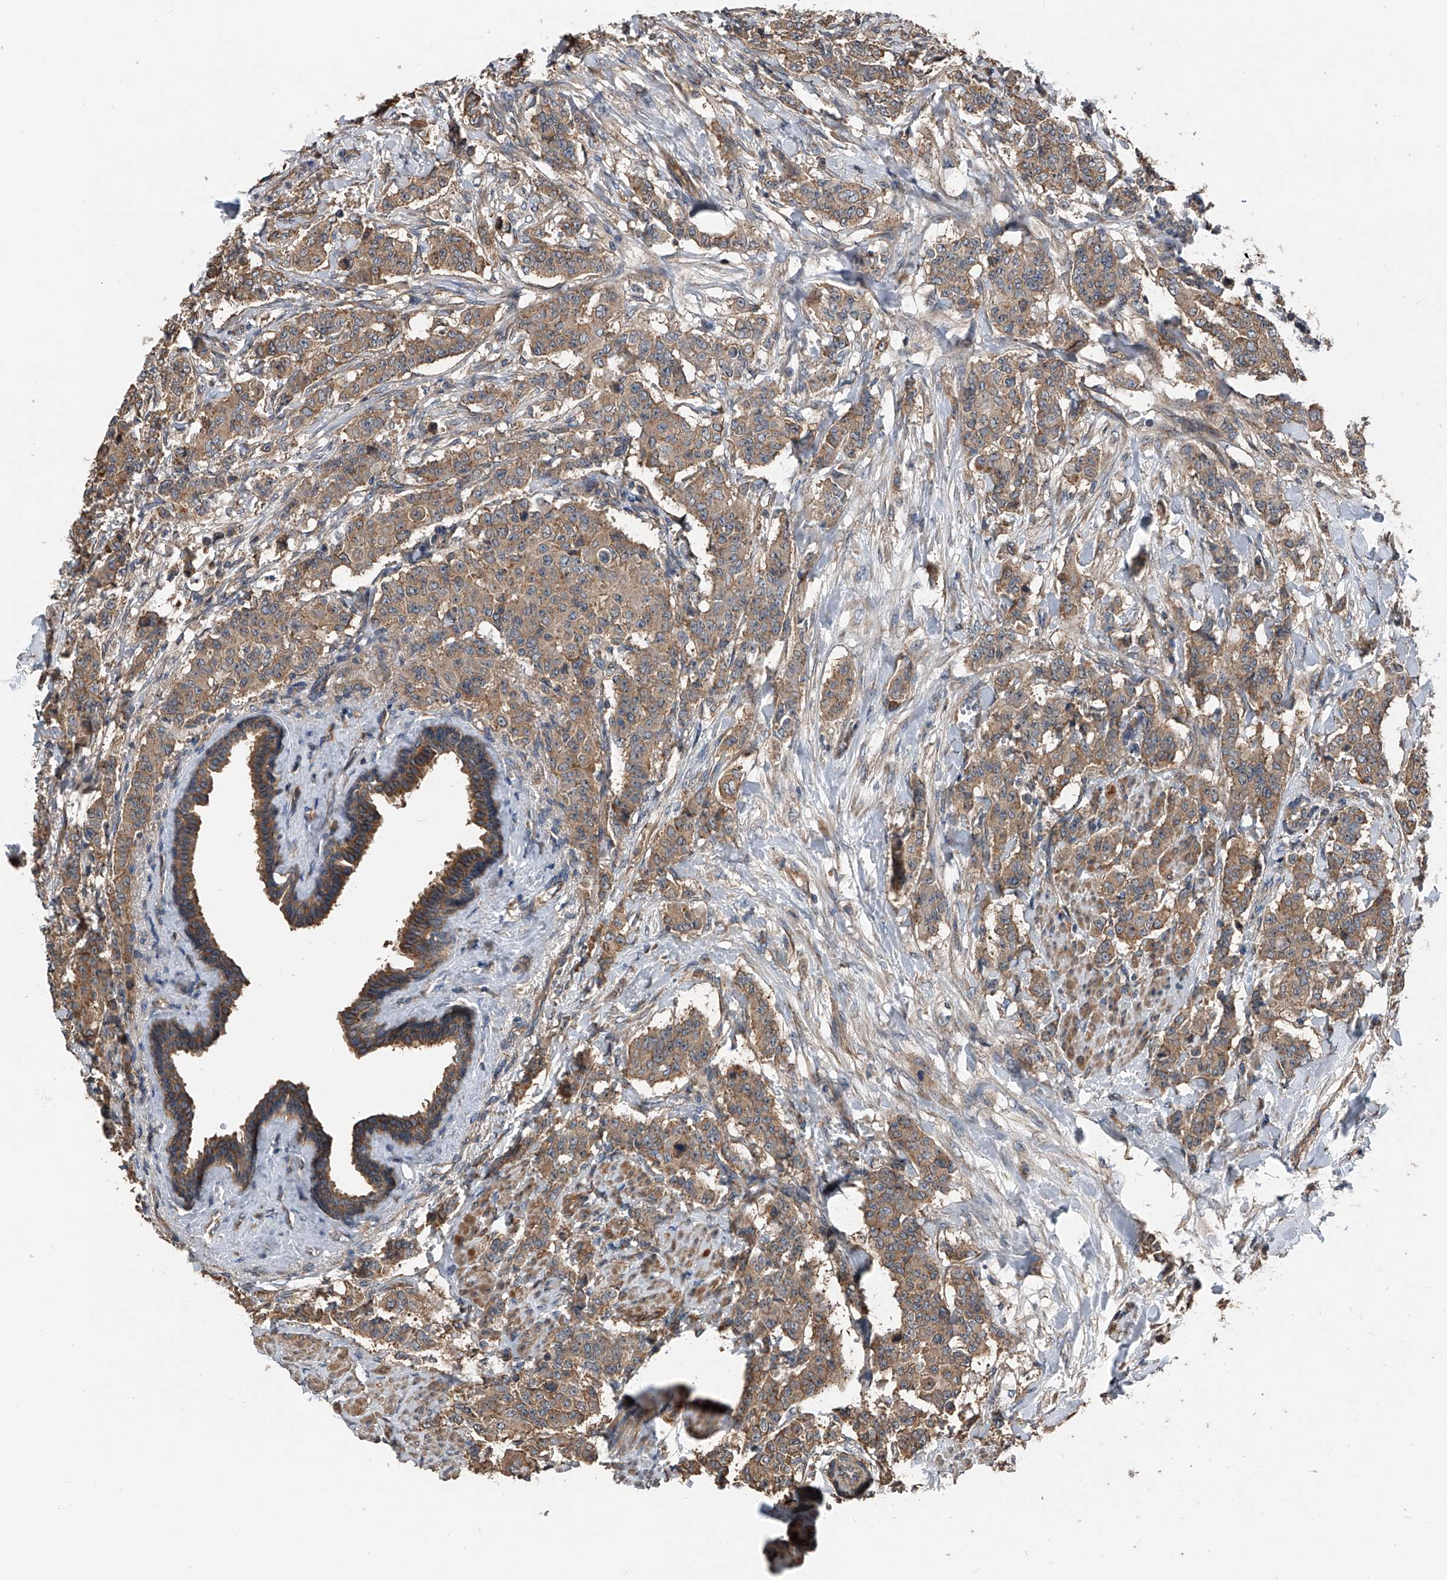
{"staining": {"intensity": "moderate", "quantity": ">75%", "location": "cytoplasmic/membranous"}, "tissue": "breast cancer", "cell_type": "Tumor cells", "image_type": "cancer", "snomed": [{"axis": "morphology", "description": "Duct carcinoma"}, {"axis": "topography", "description": "Breast"}], "caption": "Brown immunohistochemical staining in human invasive ductal carcinoma (breast) exhibits moderate cytoplasmic/membranous staining in about >75% of tumor cells.", "gene": "KCNJ2", "patient": {"sex": "female", "age": 40}}